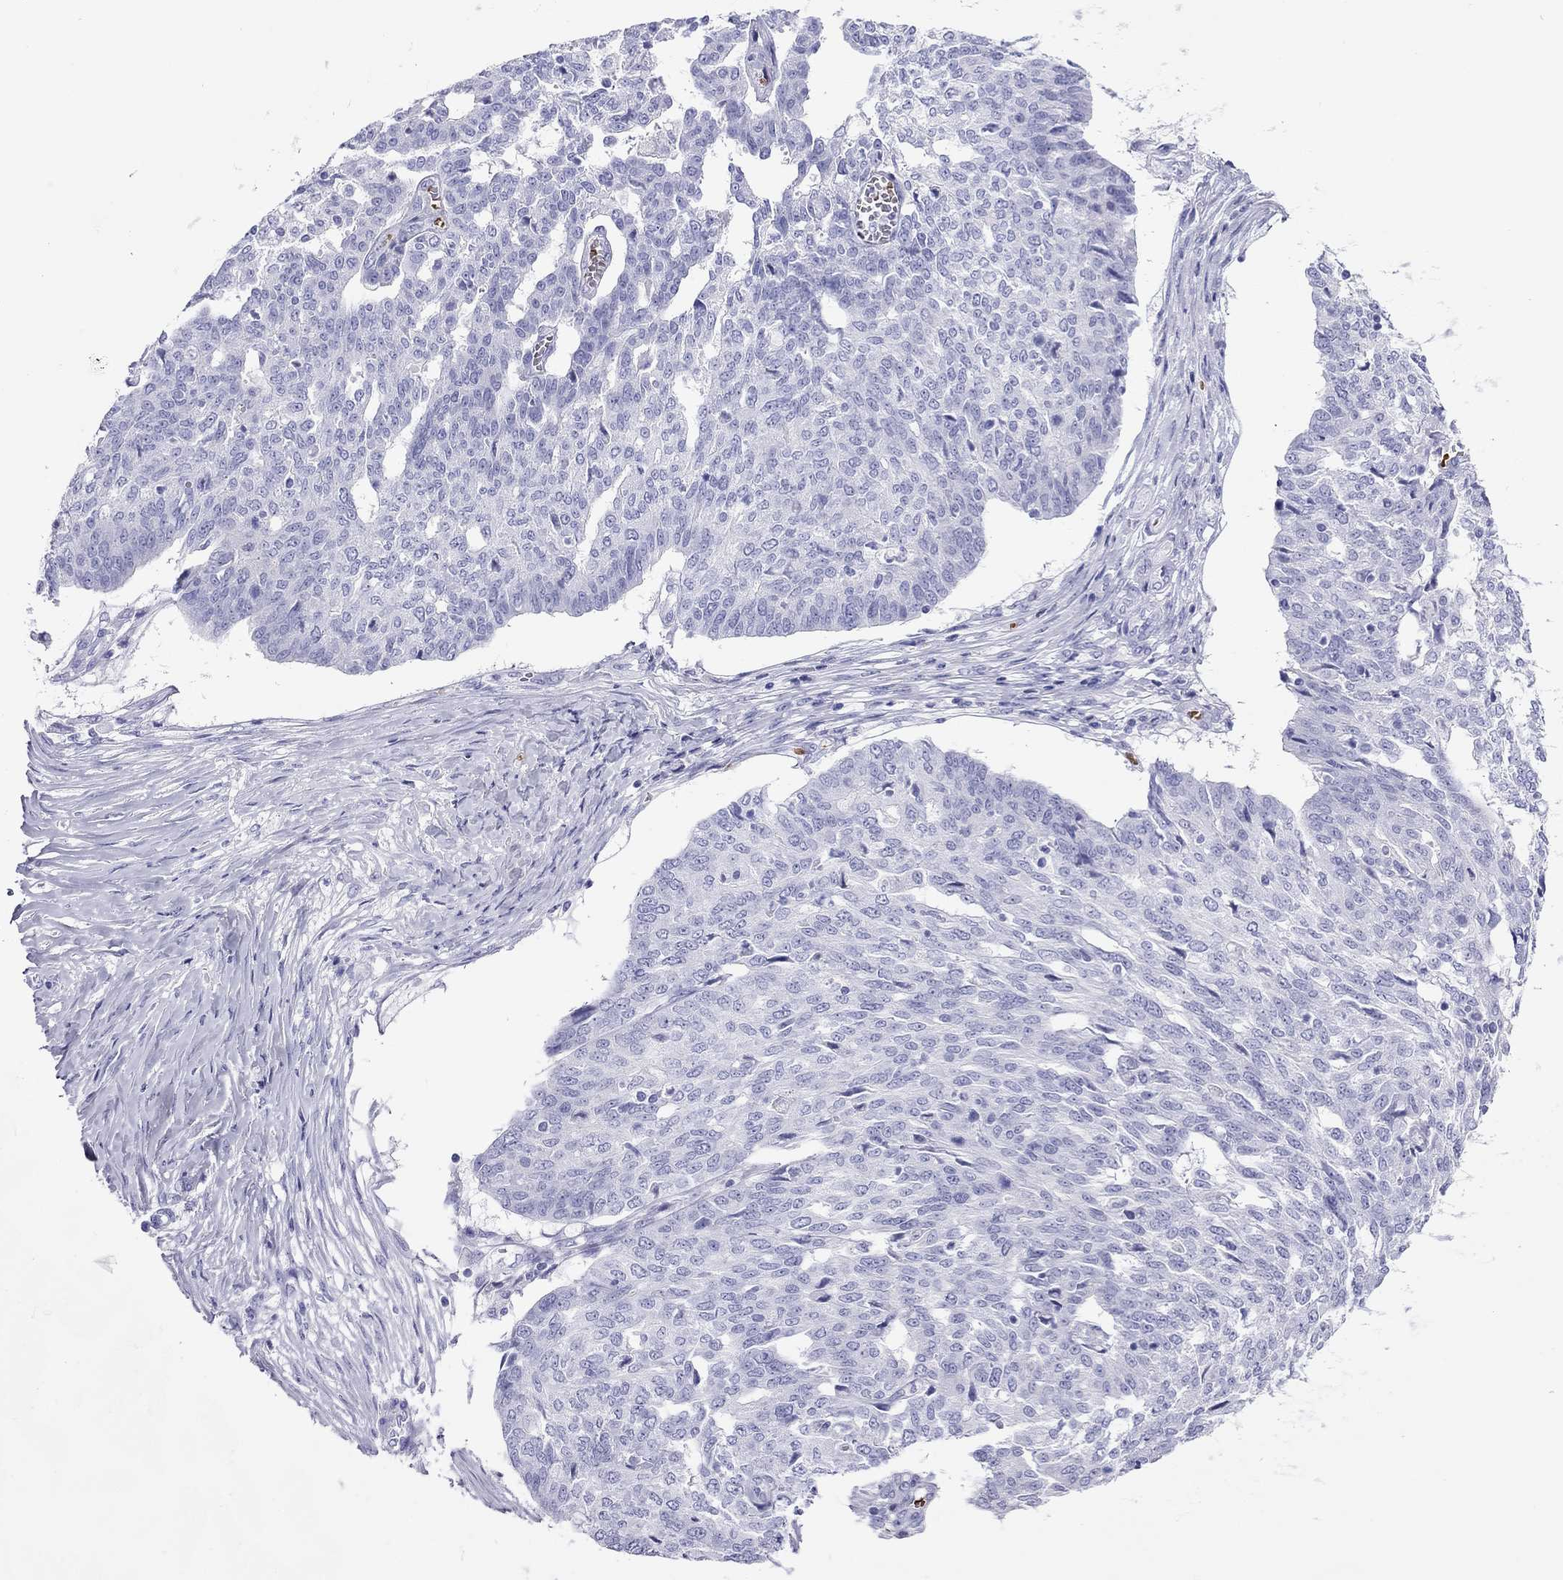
{"staining": {"intensity": "negative", "quantity": "none", "location": "none"}, "tissue": "ovarian cancer", "cell_type": "Tumor cells", "image_type": "cancer", "snomed": [{"axis": "morphology", "description": "Cystadenocarcinoma, serous, NOS"}, {"axis": "topography", "description": "Ovary"}], "caption": "Human ovarian serous cystadenocarcinoma stained for a protein using IHC demonstrates no staining in tumor cells.", "gene": "PTPRN", "patient": {"sex": "female", "age": 67}}